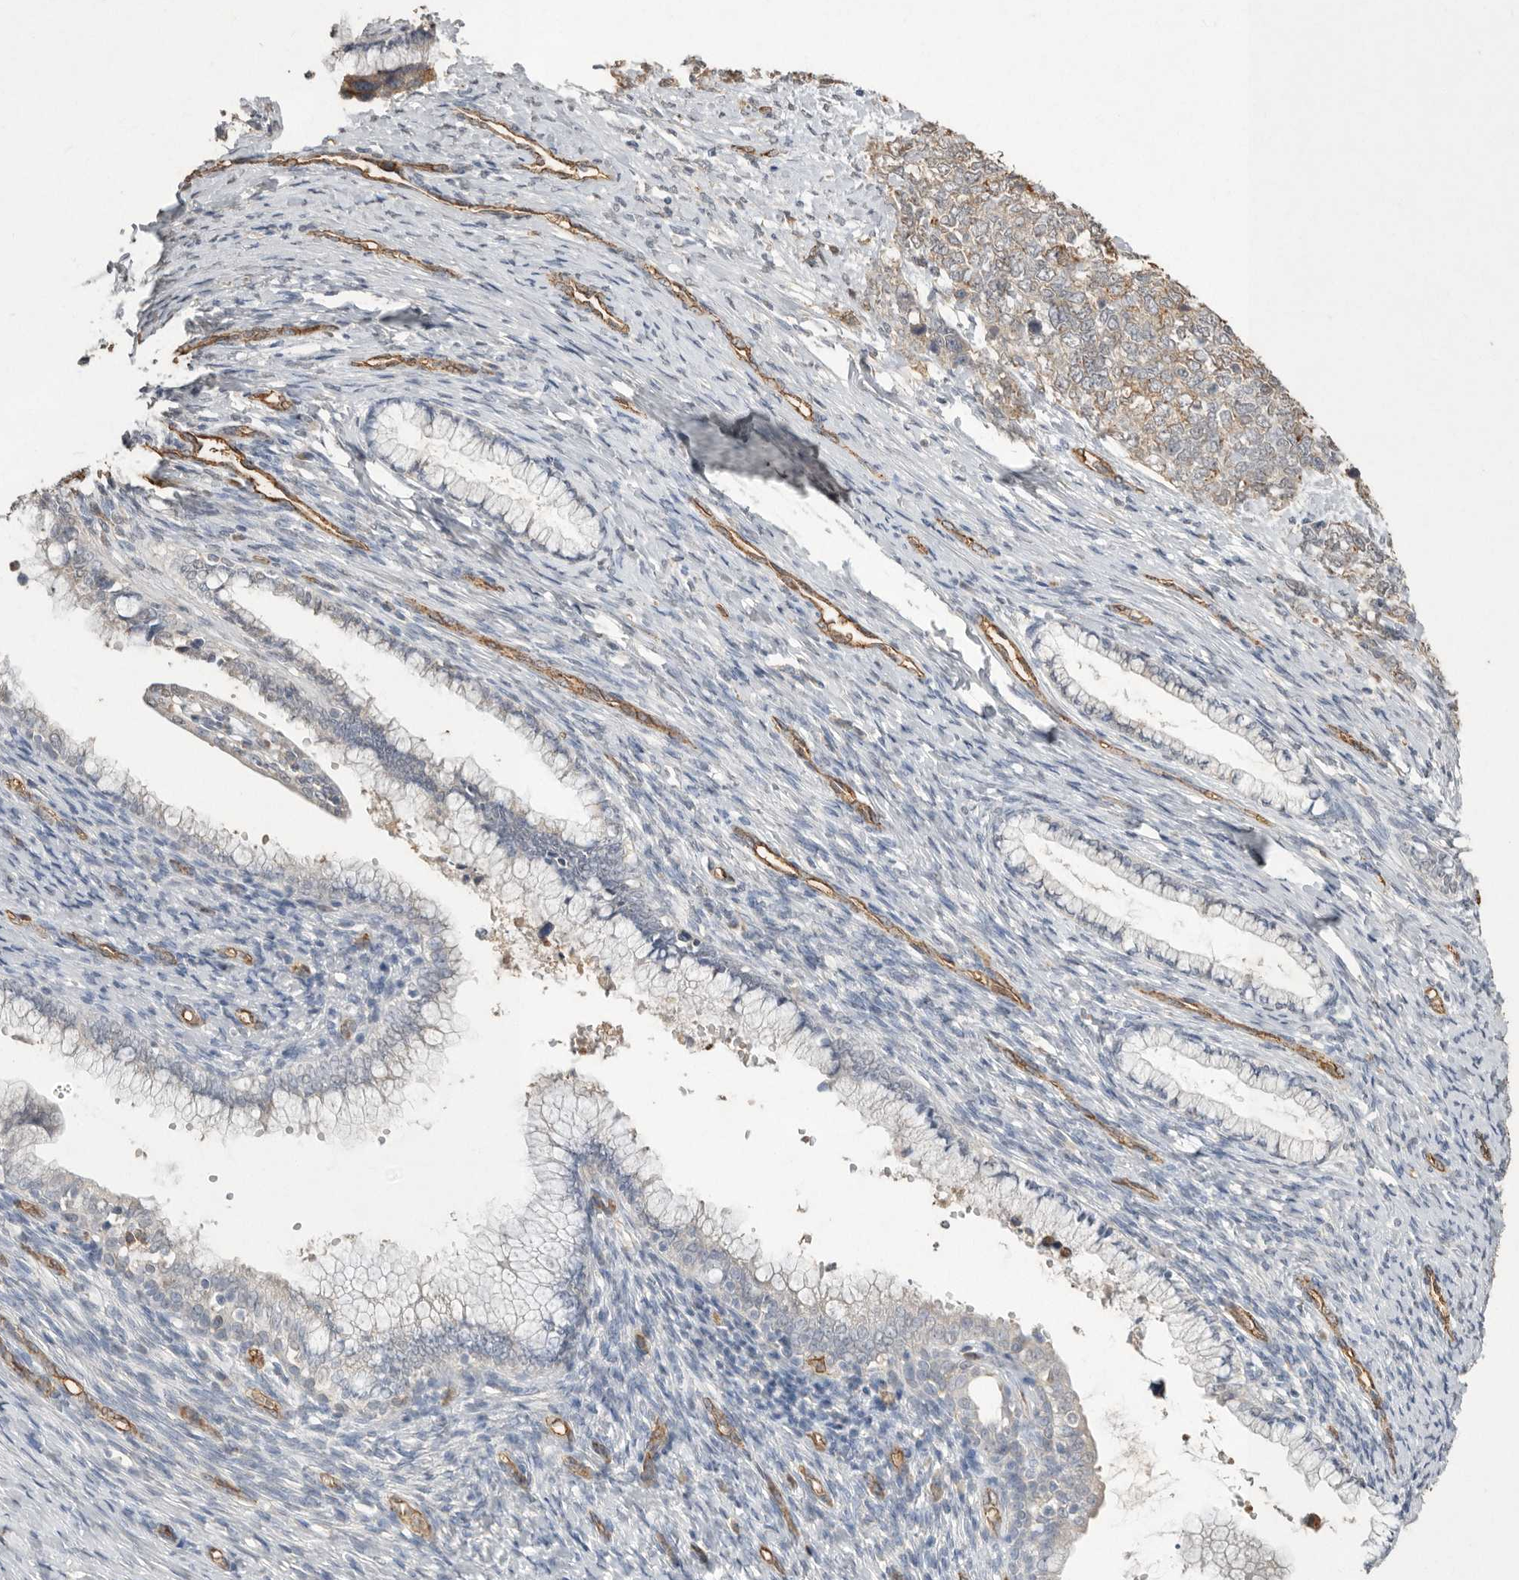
{"staining": {"intensity": "weak", "quantity": "<25%", "location": "cytoplasmic/membranous"}, "tissue": "cervical cancer", "cell_type": "Tumor cells", "image_type": "cancer", "snomed": [{"axis": "morphology", "description": "Squamous cell carcinoma, NOS"}, {"axis": "topography", "description": "Cervix"}], "caption": "Immunohistochemical staining of human squamous cell carcinoma (cervical) shows no significant staining in tumor cells. Nuclei are stained in blue.", "gene": "IL27", "patient": {"sex": "female", "age": 63}}